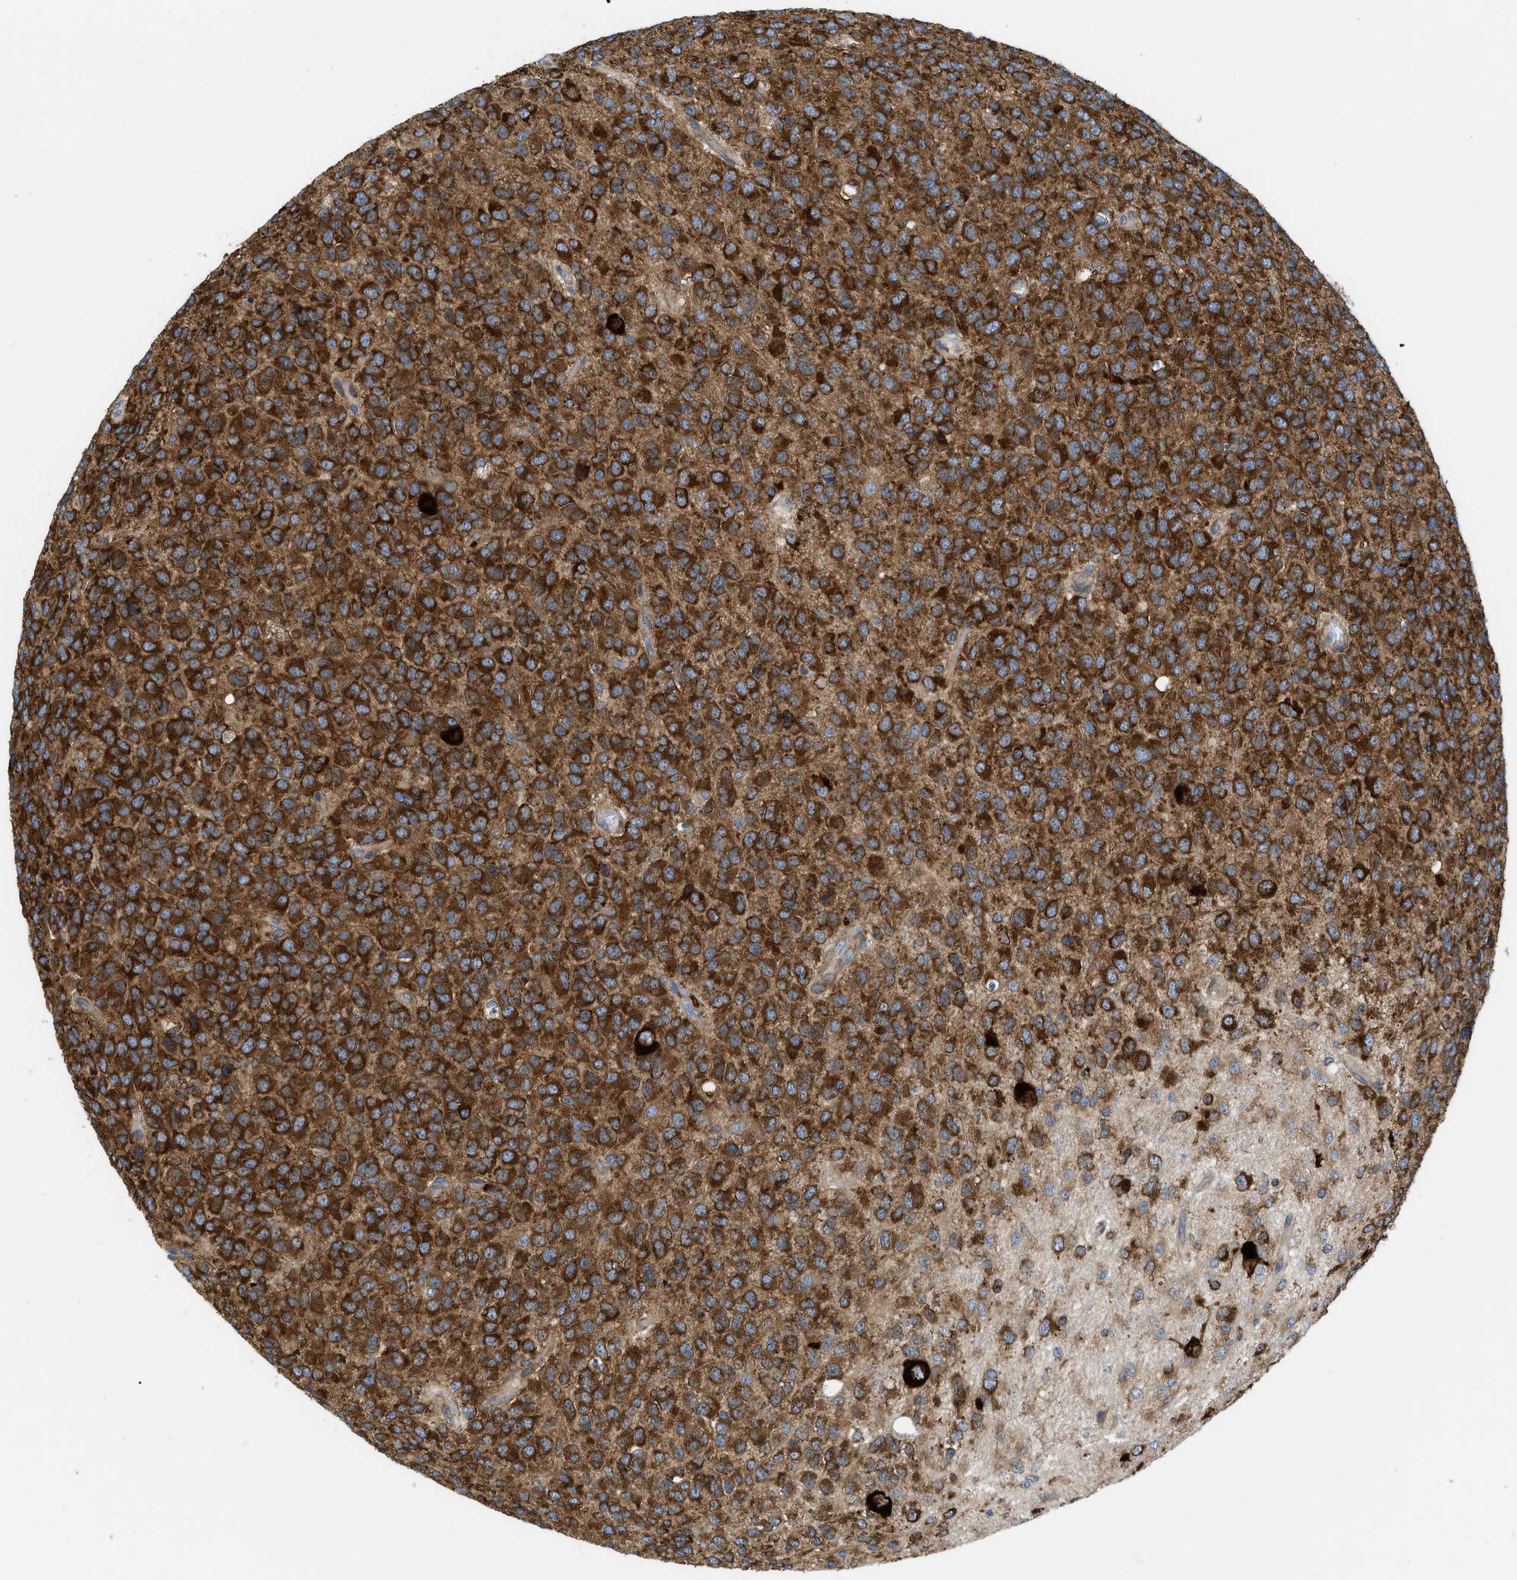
{"staining": {"intensity": "strong", "quantity": ">75%", "location": "cytoplasmic/membranous"}, "tissue": "glioma", "cell_type": "Tumor cells", "image_type": "cancer", "snomed": [{"axis": "morphology", "description": "Glioma, malignant, High grade"}, {"axis": "topography", "description": "pancreas cauda"}], "caption": "High-power microscopy captured an IHC micrograph of malignant high-grade glioma, revealing strong cytoplasmic/membranous expression in approximately >75% of tumor cells. (brown staining indicates protein expression, while blue staining denotes nuclei).", "gene": "GPAT4", "patient": {"sex": "male", "age": 60}}